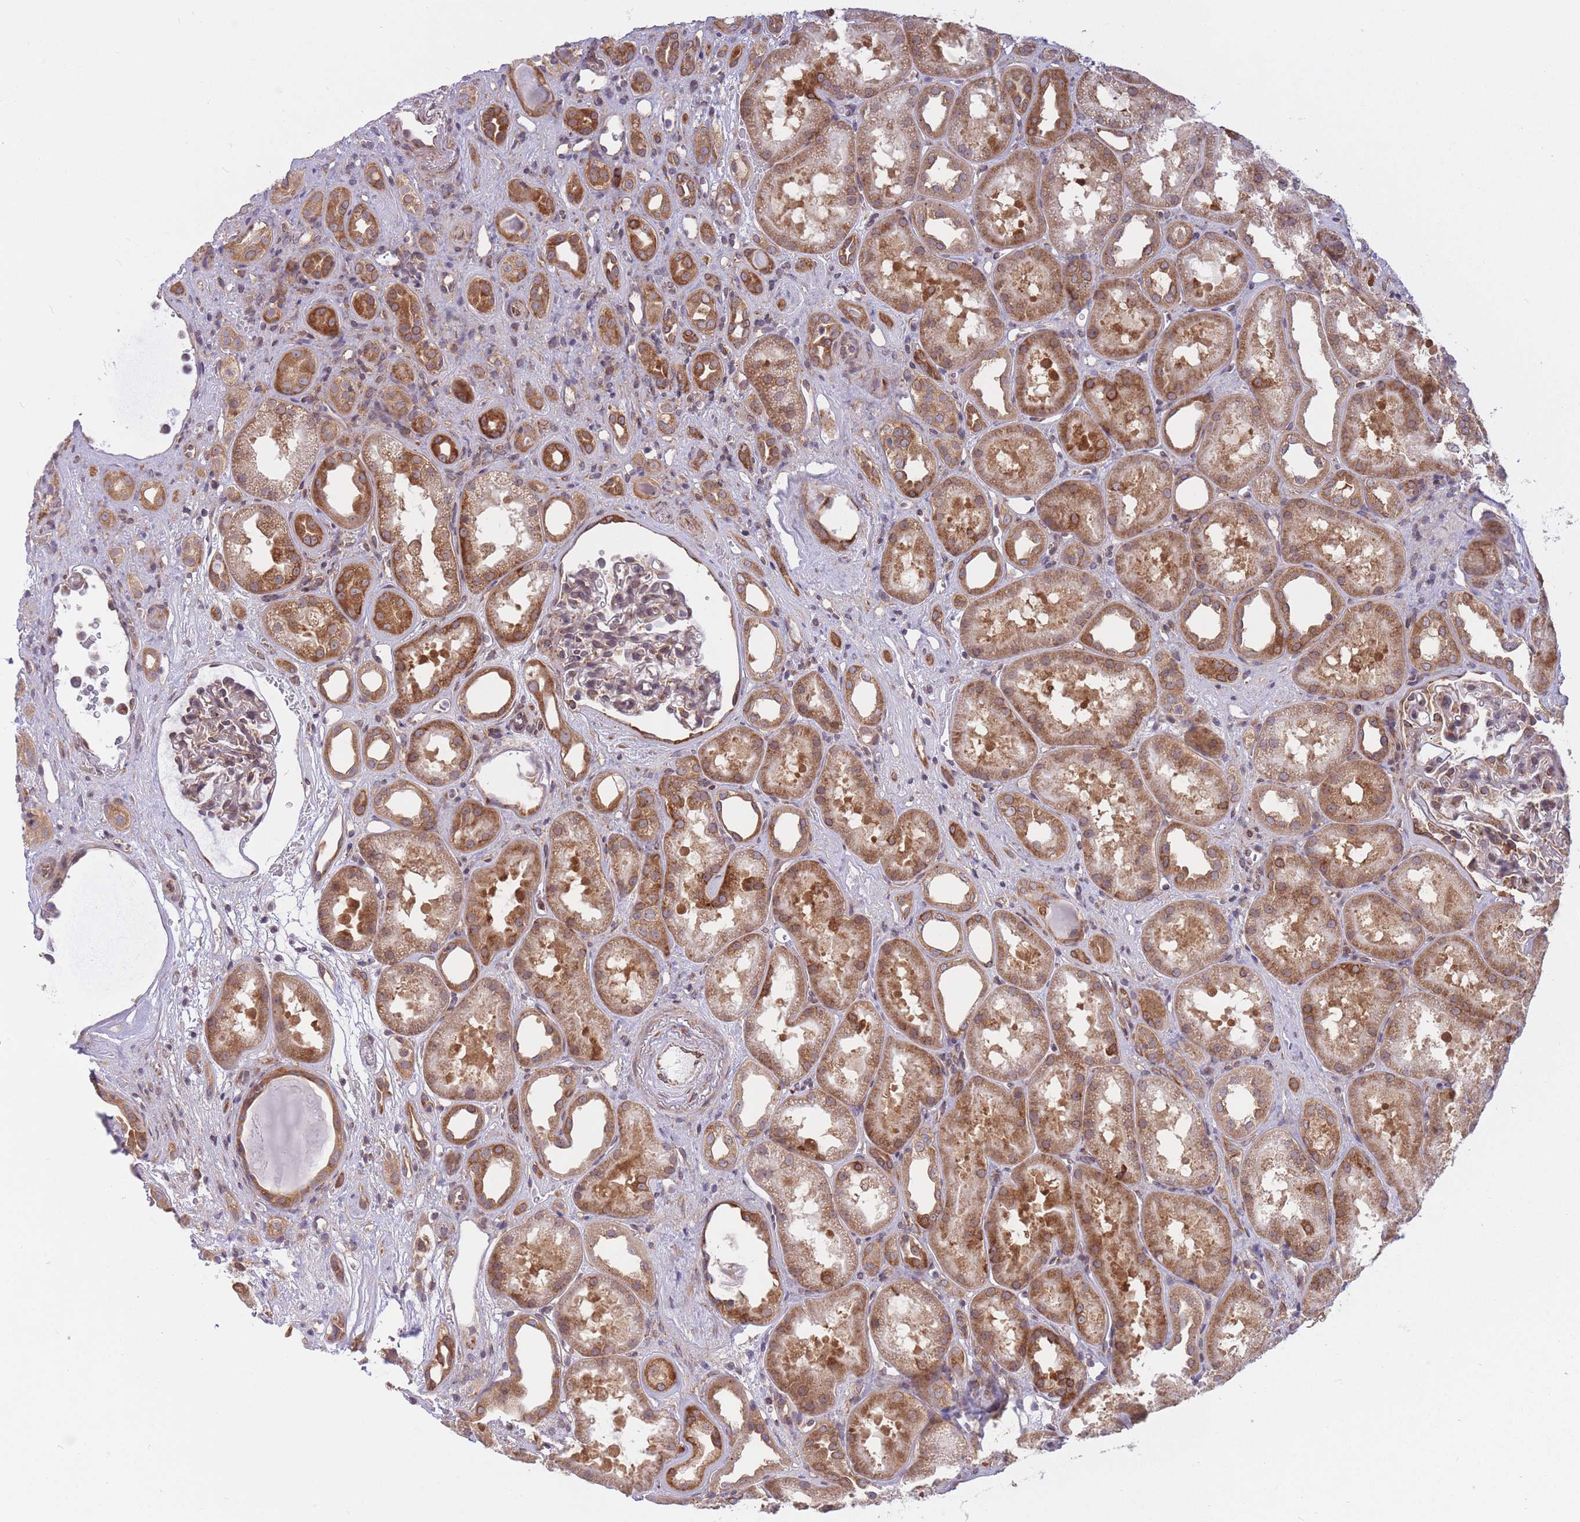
{"staining": {"intensity": "moderate", "quantity": "25%-75%", "location": "cytoplasmic/membranous"}, "tissue": "kidney", "cell_type": "Cells in glomeruli", "image_type": "normal", "snomed": [{"axis": "morphology", "description": "Normal tissue, NOS"}, {"axis": "topography", "description": "Kidney"}], "caption": "High-power microscopy captured an immunohistochemistry image of benign kidney, revealing moderate cytoplasmic/membranous positivity in about 25%-75% of cells in glomeruli. (IHC, brightfield microscopy, high magnification).", "gene": "CCDC124", "patient": {"sex": "male", "age": 61}}